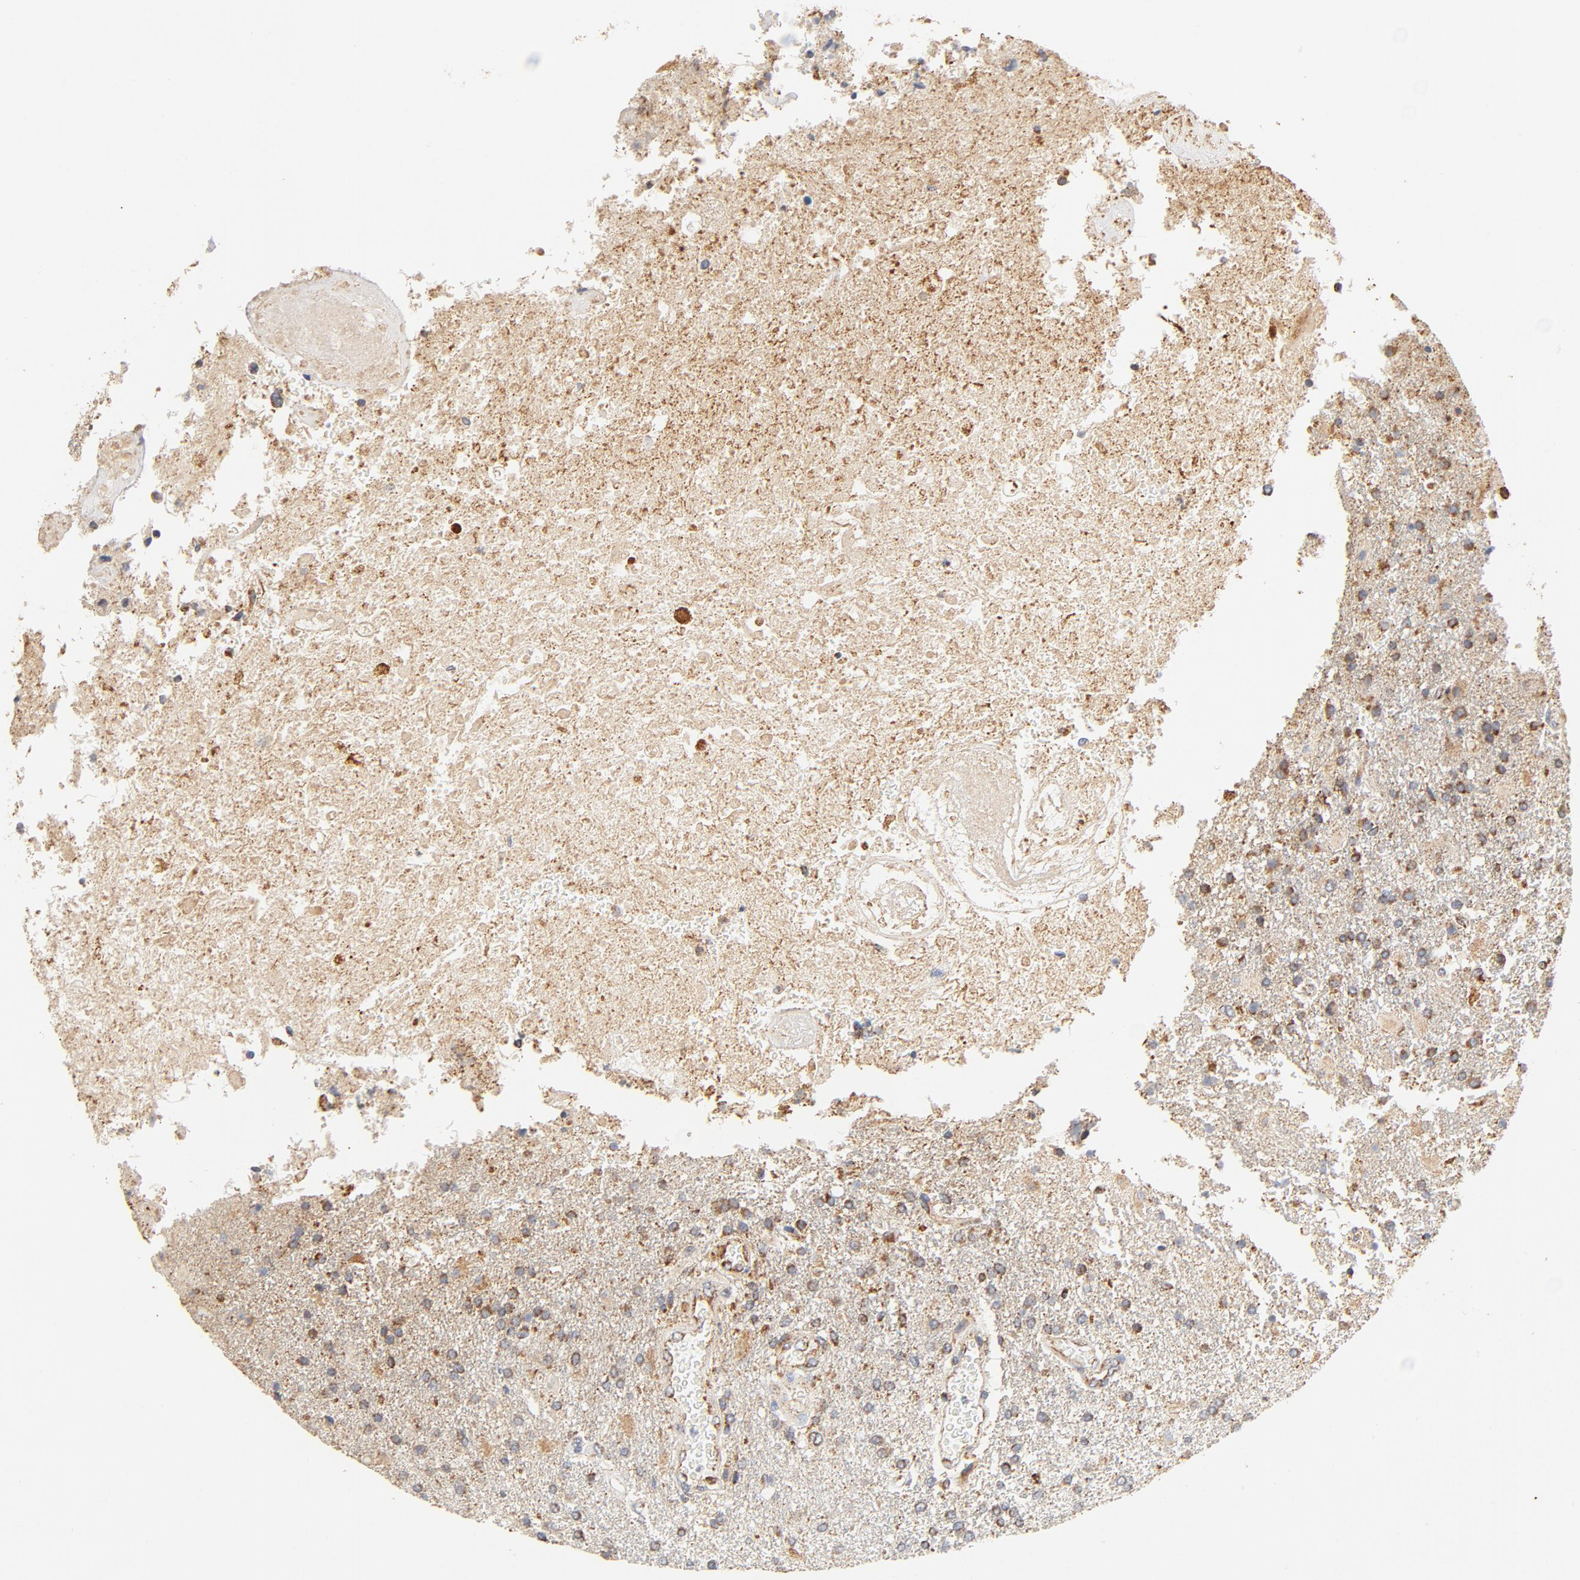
{"staining": {"intensity": "moderate", "quantity": ">75%", "location": "cytoplasmic/membranous"}, "tissue": "glioma", "cell_type": "Tumor cells", "image_type": "cancer", "snomed": [{"axis": "morphology", "description": "Glioma, malignant, High grade"}, {"axis": "topography", "description": "Cerebral cortex"}], "caption": "Malignant glioma (high-grade) was stained to show a protein in brown. There is medium levels of moderate cytoplasmic/membranous staining in about >75% of tumor cells.", "gene": "COX4I1", "patient": {"sex": "male", "age": 79}}